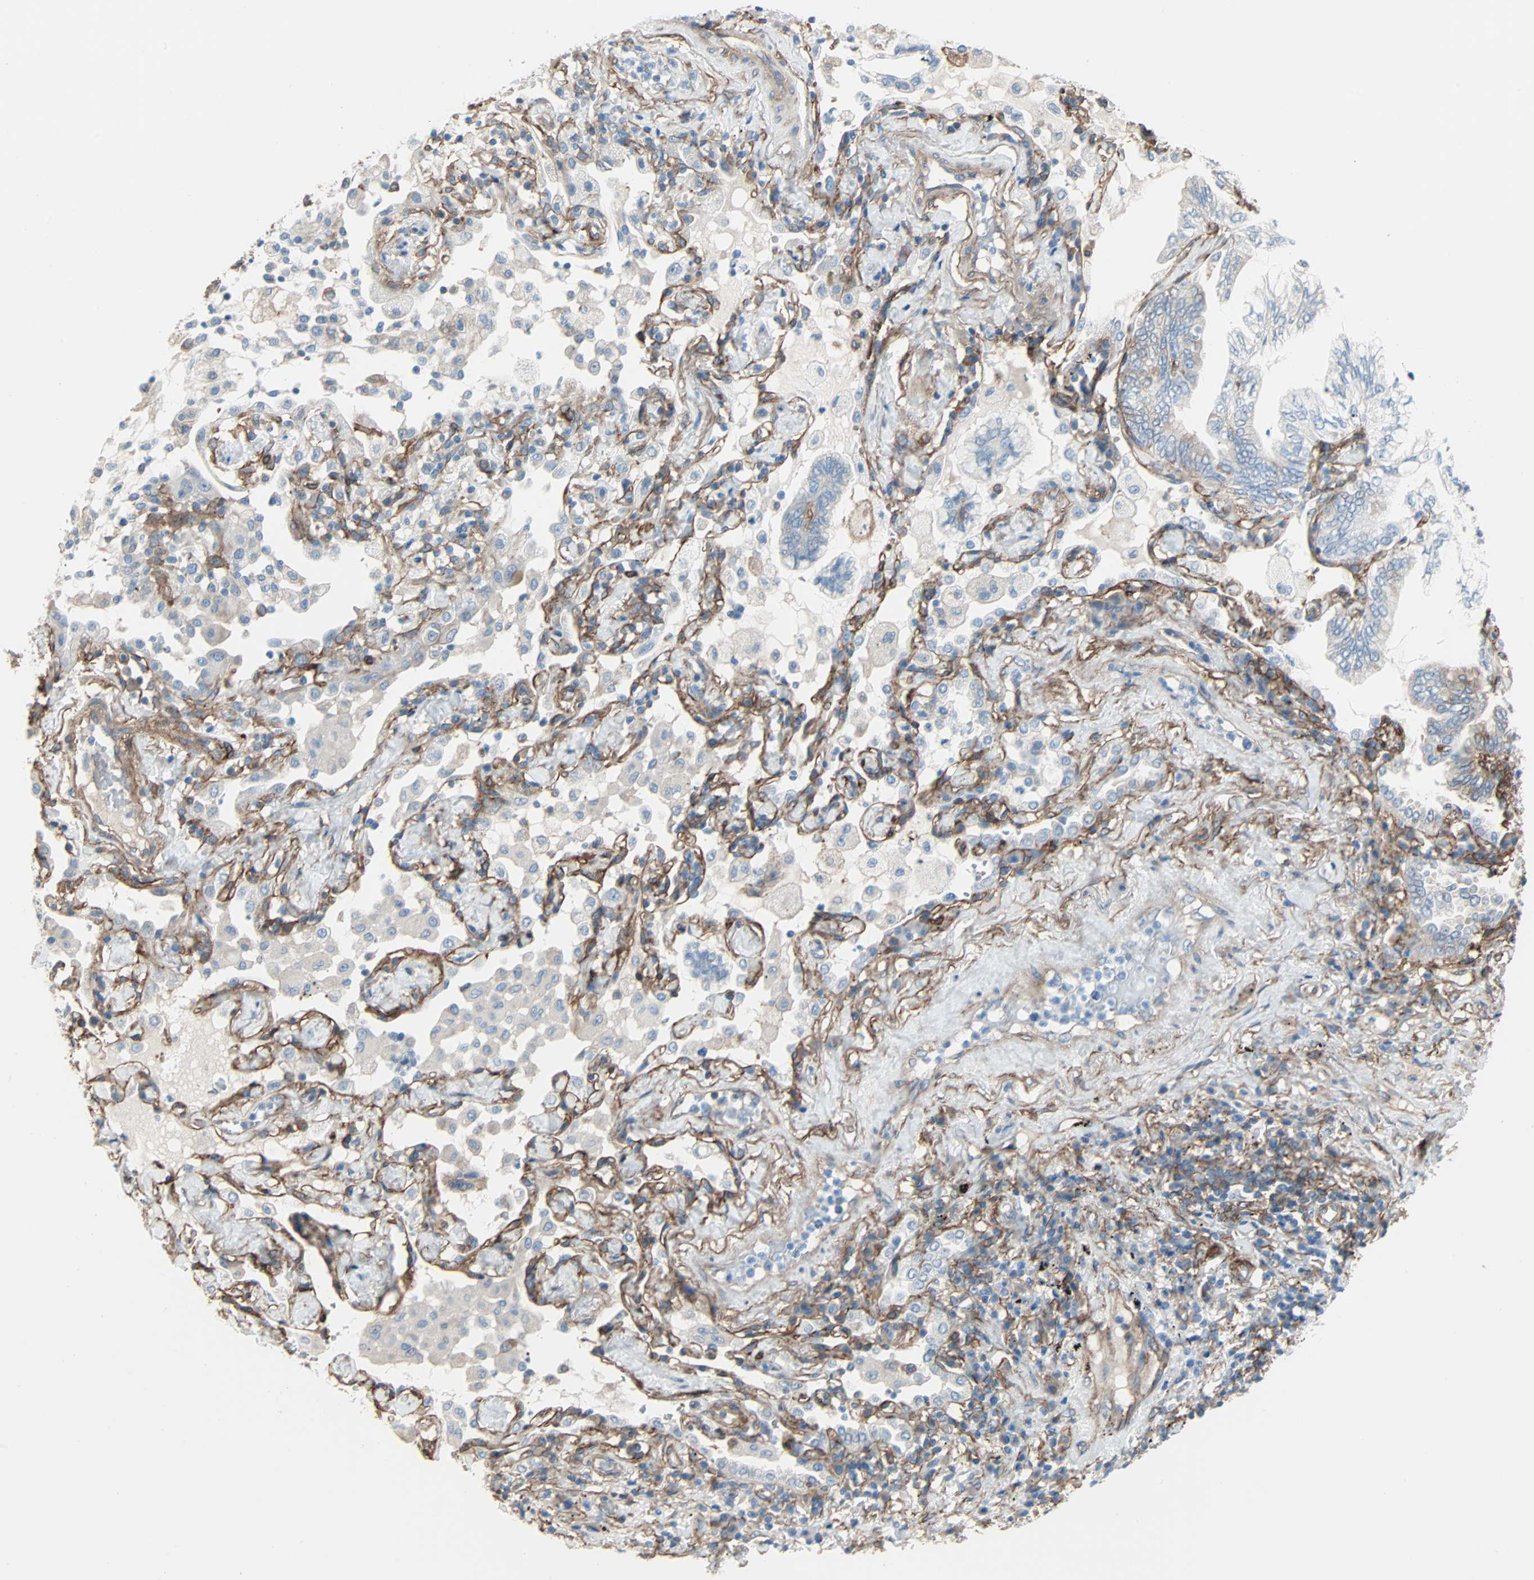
{"staining": {"intensity": "negative", "quantity": "none", "location": "none"}, "tissue": "lung cancer", "cell_type": "Tumor cells", "image_type": "cancer", "snomed": [{"axis": "morphology", "description": "Normal tissue, NOS"}, {"axis": "morphology", "description": "Adenocarcinoma, NOS"}, {"axis": "topography", "description": "Bronchus"}, {"axis": "topography", "description": "Lung"}], "caption": "Micrograph shows no protein positivity in tumor cells of lung adenocarcinoma tissue.", "gene": "EPB41L2", "patient": {"sex": "female", "age": 70}}